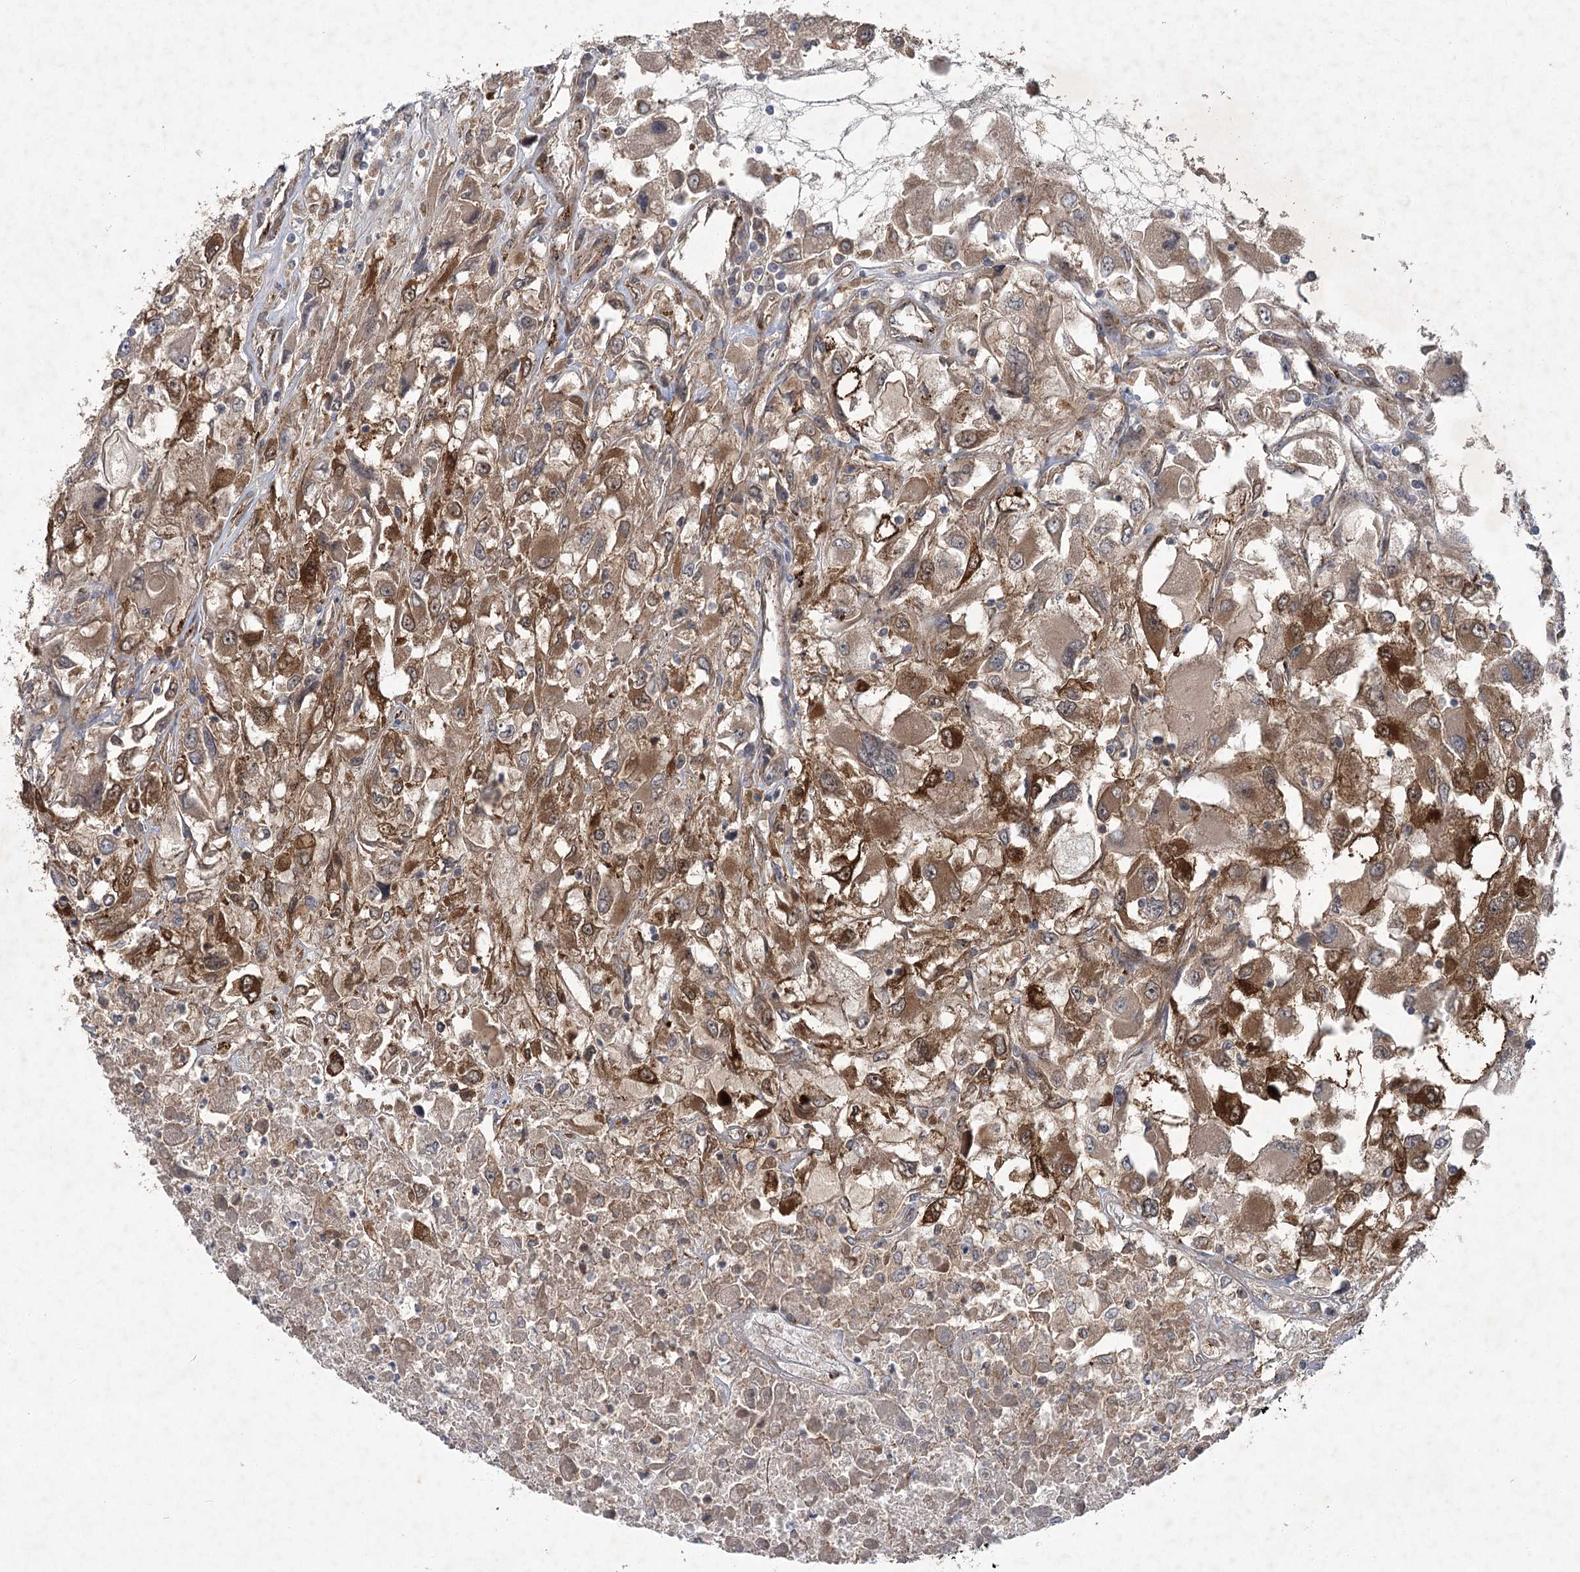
{"staining": {"intensity": "moderate", "quantity": ">75%", "location": "cytoplasmic/membranous"}, "tissue": "renal cancer", "cell_type": "Tumor cells", "image_type": "cancer", "snomed": [{"axis": "morphology", "description": "Adenocarcinoma, NOS"}, {"axis": "topography", "description": "Kidney"}], "caption": "Adenocarcinoma (renal) tissue demonstrates moderate cytoplasmic/membranous positivity in about >75% of tumor cells", "gene": "METTL24", "patient": {"sex": "female", "age": 52}}